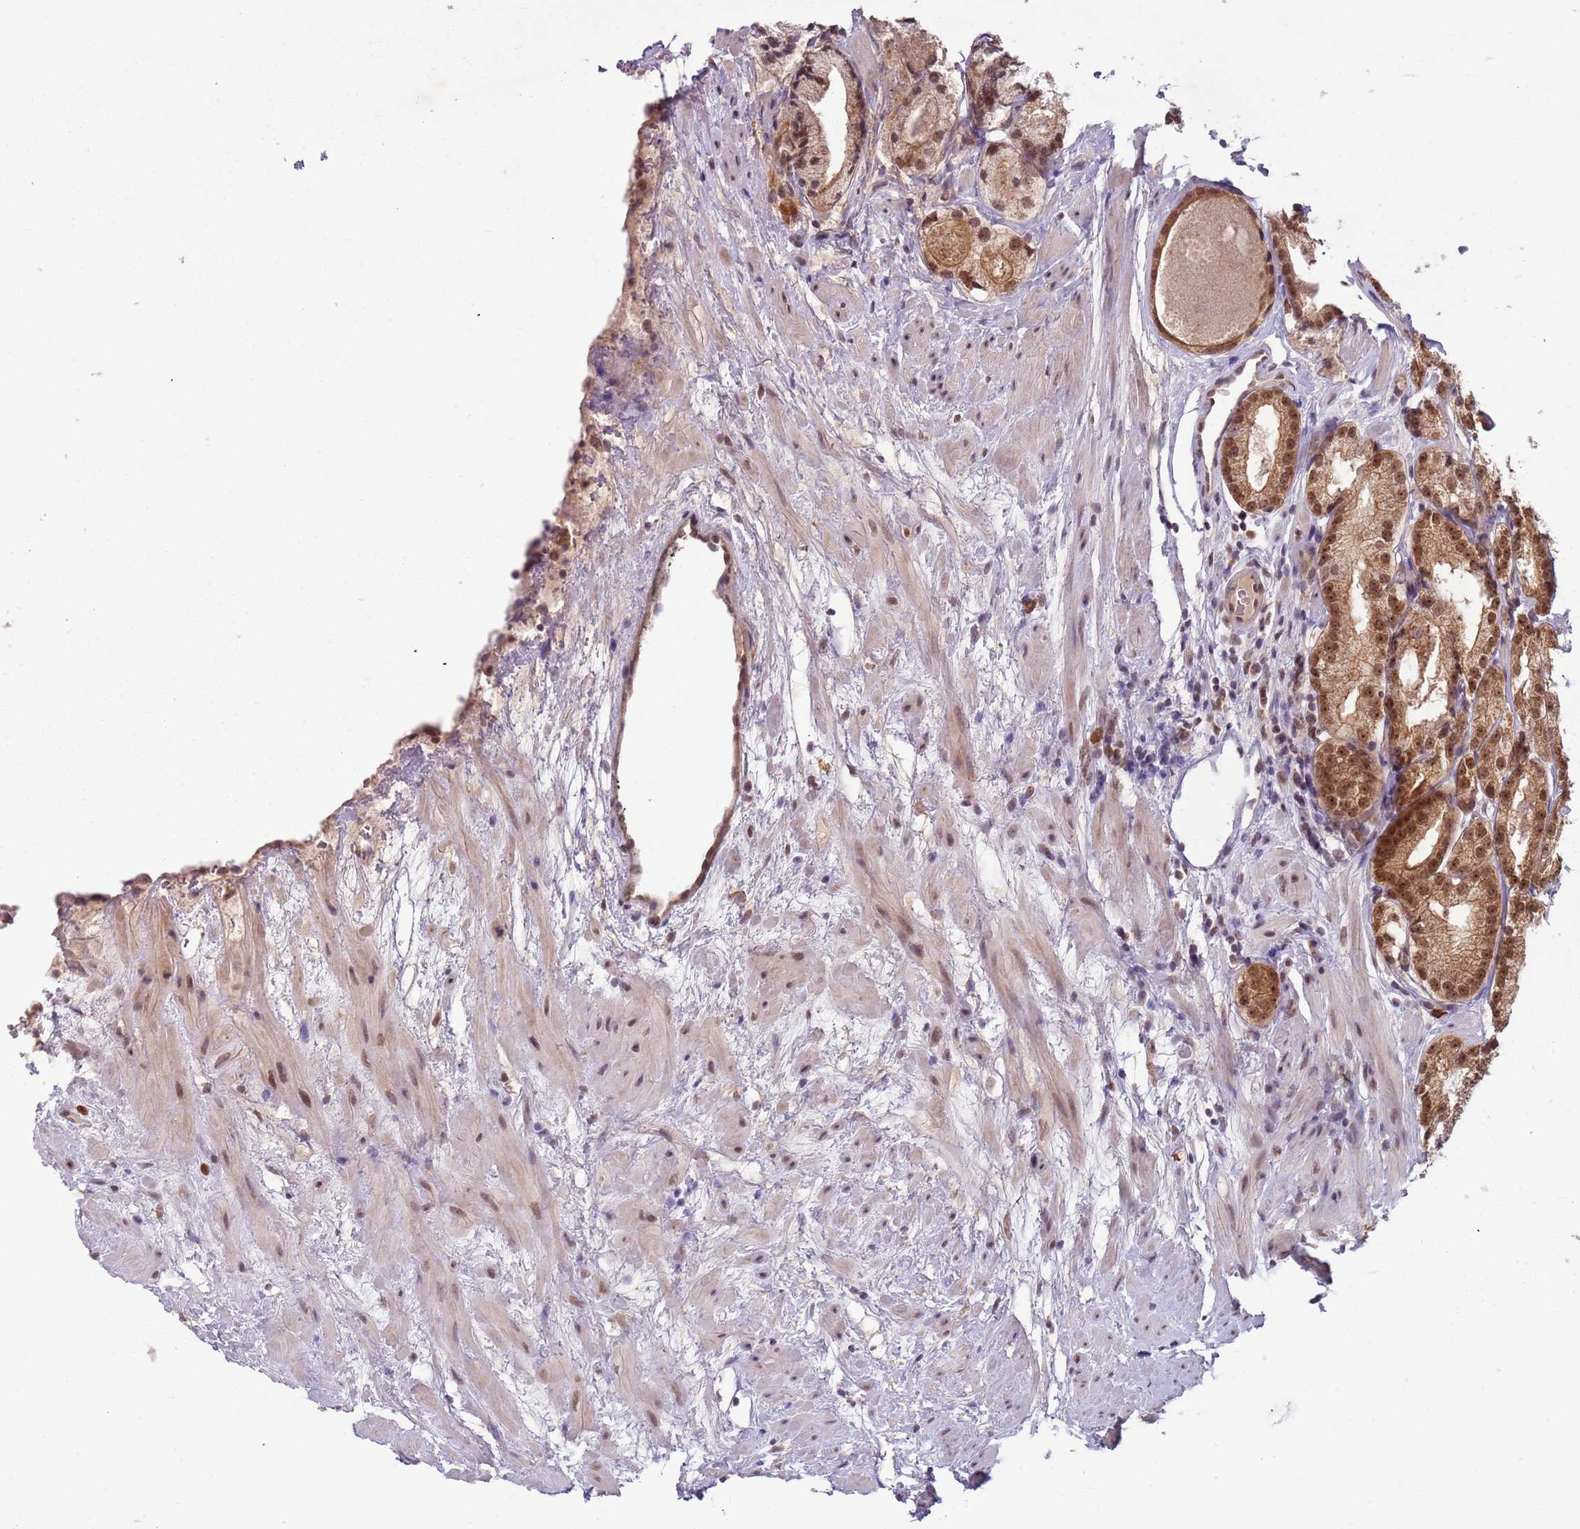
{"staining": {"intensity": "moderate", "quantity": ">75%", "location": "cytoplasmic/membranous,nuclear"}, "tissue": "prostate cancer", "cell_type": "Tumor cells", "image_type": "cancer", "snomed": [{"axis": "morphology", "description": "Adenocarcinoma, Low grade"}, {"axis": "topography", "description": "Prostate"}], "caption": "A brown stain highlights moderate cytoplasmic/membranous and nuclear staining of a protein in low-grade adenocarcinoma (prostate) tumor cells.", "gene": "FAM120AOS", "patient": {"sex": "male", "age": 68}}